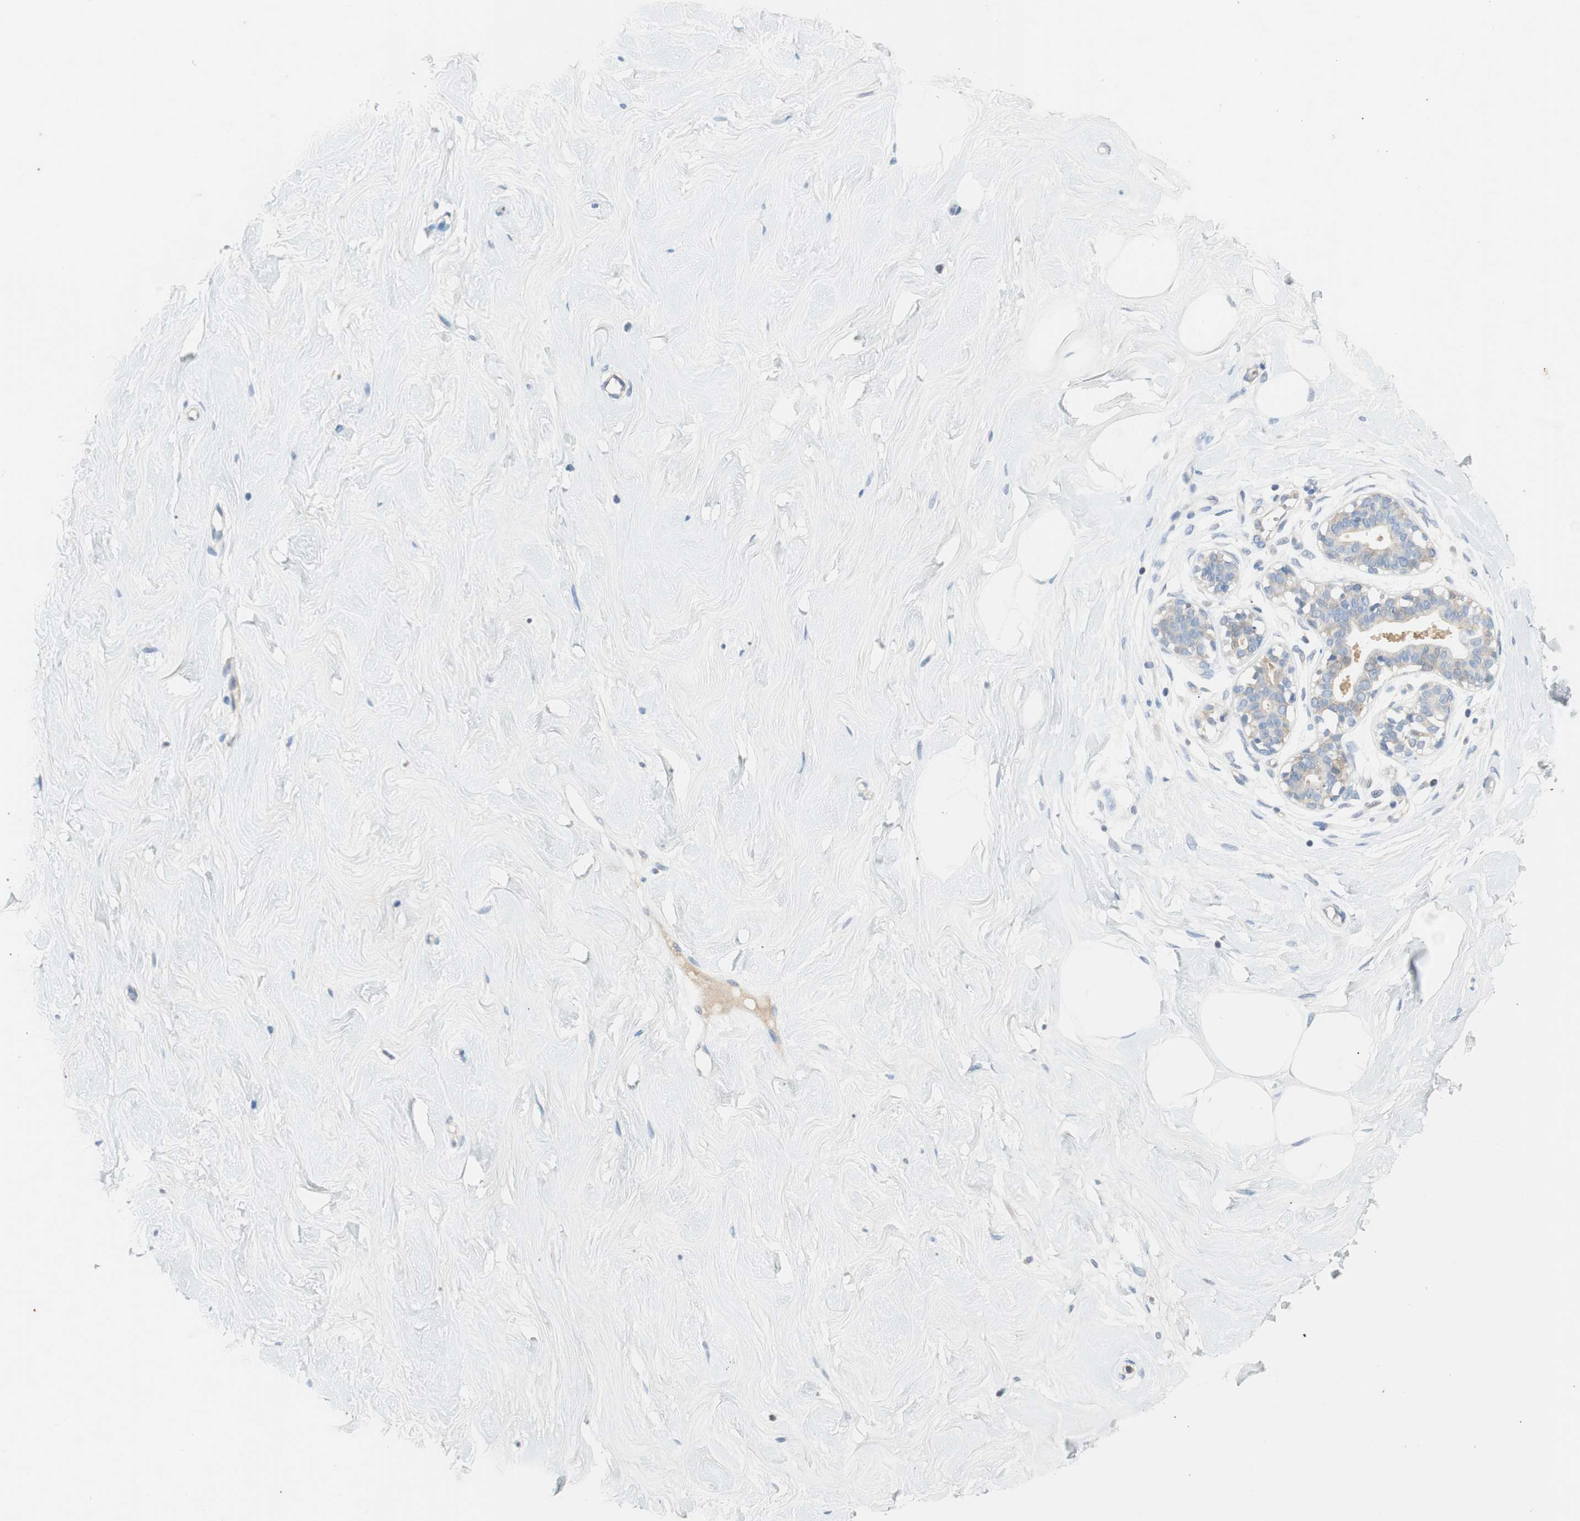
{"staining": {"intensity": "negative", "quantity": "none", "location": "none"}, "tissue": "breast", "cell_type": "Adipocytes", "image_type": "normal", "snomed": [{"axis": "morphology", "description": "Normal tissue, NOS"}, {"axis": "topography", "description": "Breast"}], "caption": "Immunohistochemical staining of unremarkable human breast displays no significant staining in adipocytes.", "gene": "CCM2L", "patient": {"sex": "female", "age": 23}}